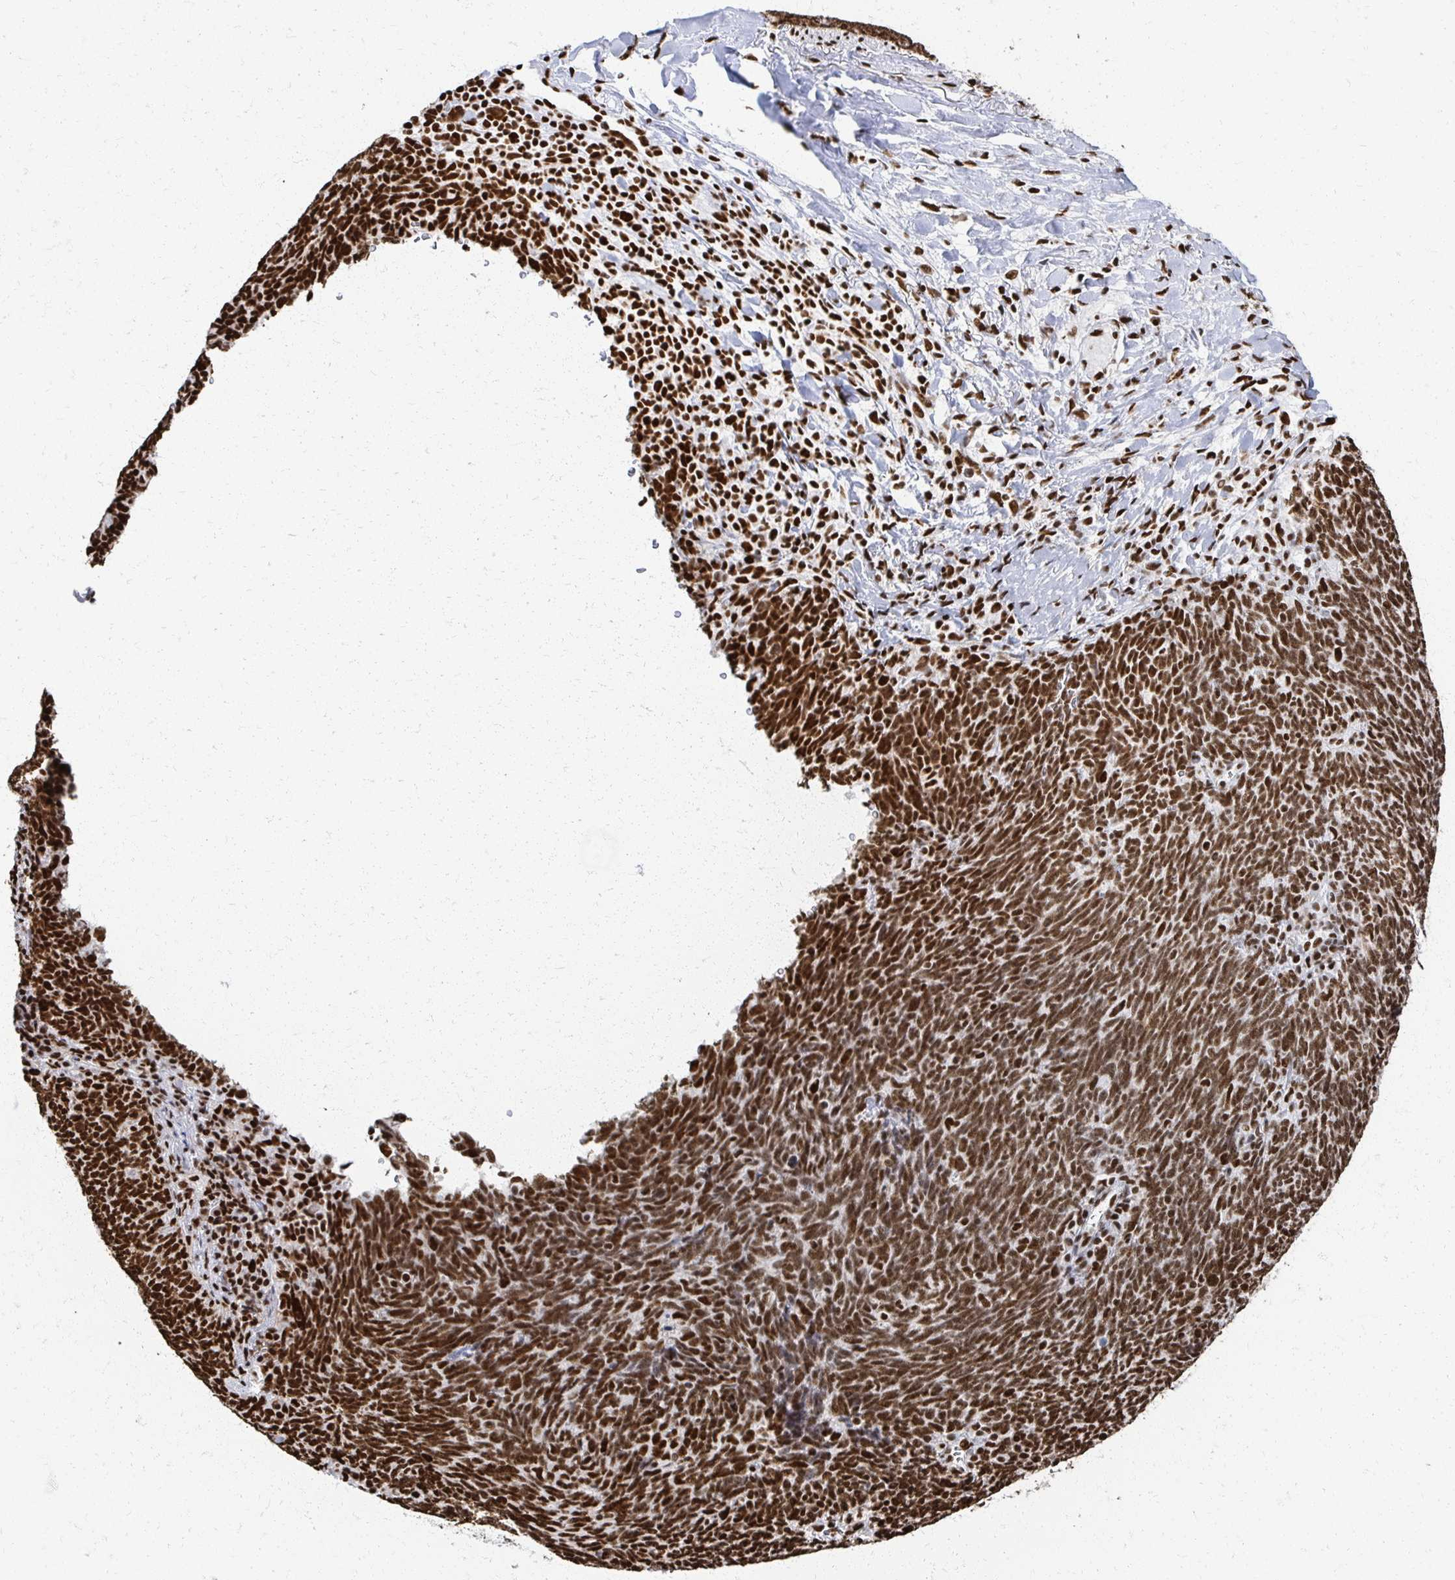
{"staining": {"intensity": "strong", "quantity": ">75%", "location": "nuclear"}, "tissue": "lung cancer", "cell_type": "Tumor cells", "image_type": "cancer", "snomed": [{"axis": "morphology", "description": "Squamous cell carcinoma, NOS"}, {"axis": "topography", "description": "Lung"}], "caption": "Human squamous cell carcinoma (lung) stained with a protein marker demonstrates strong staining in tumor cells.", "gene": "RBBP7", "patient": {"sex": "female", "age": 72}}